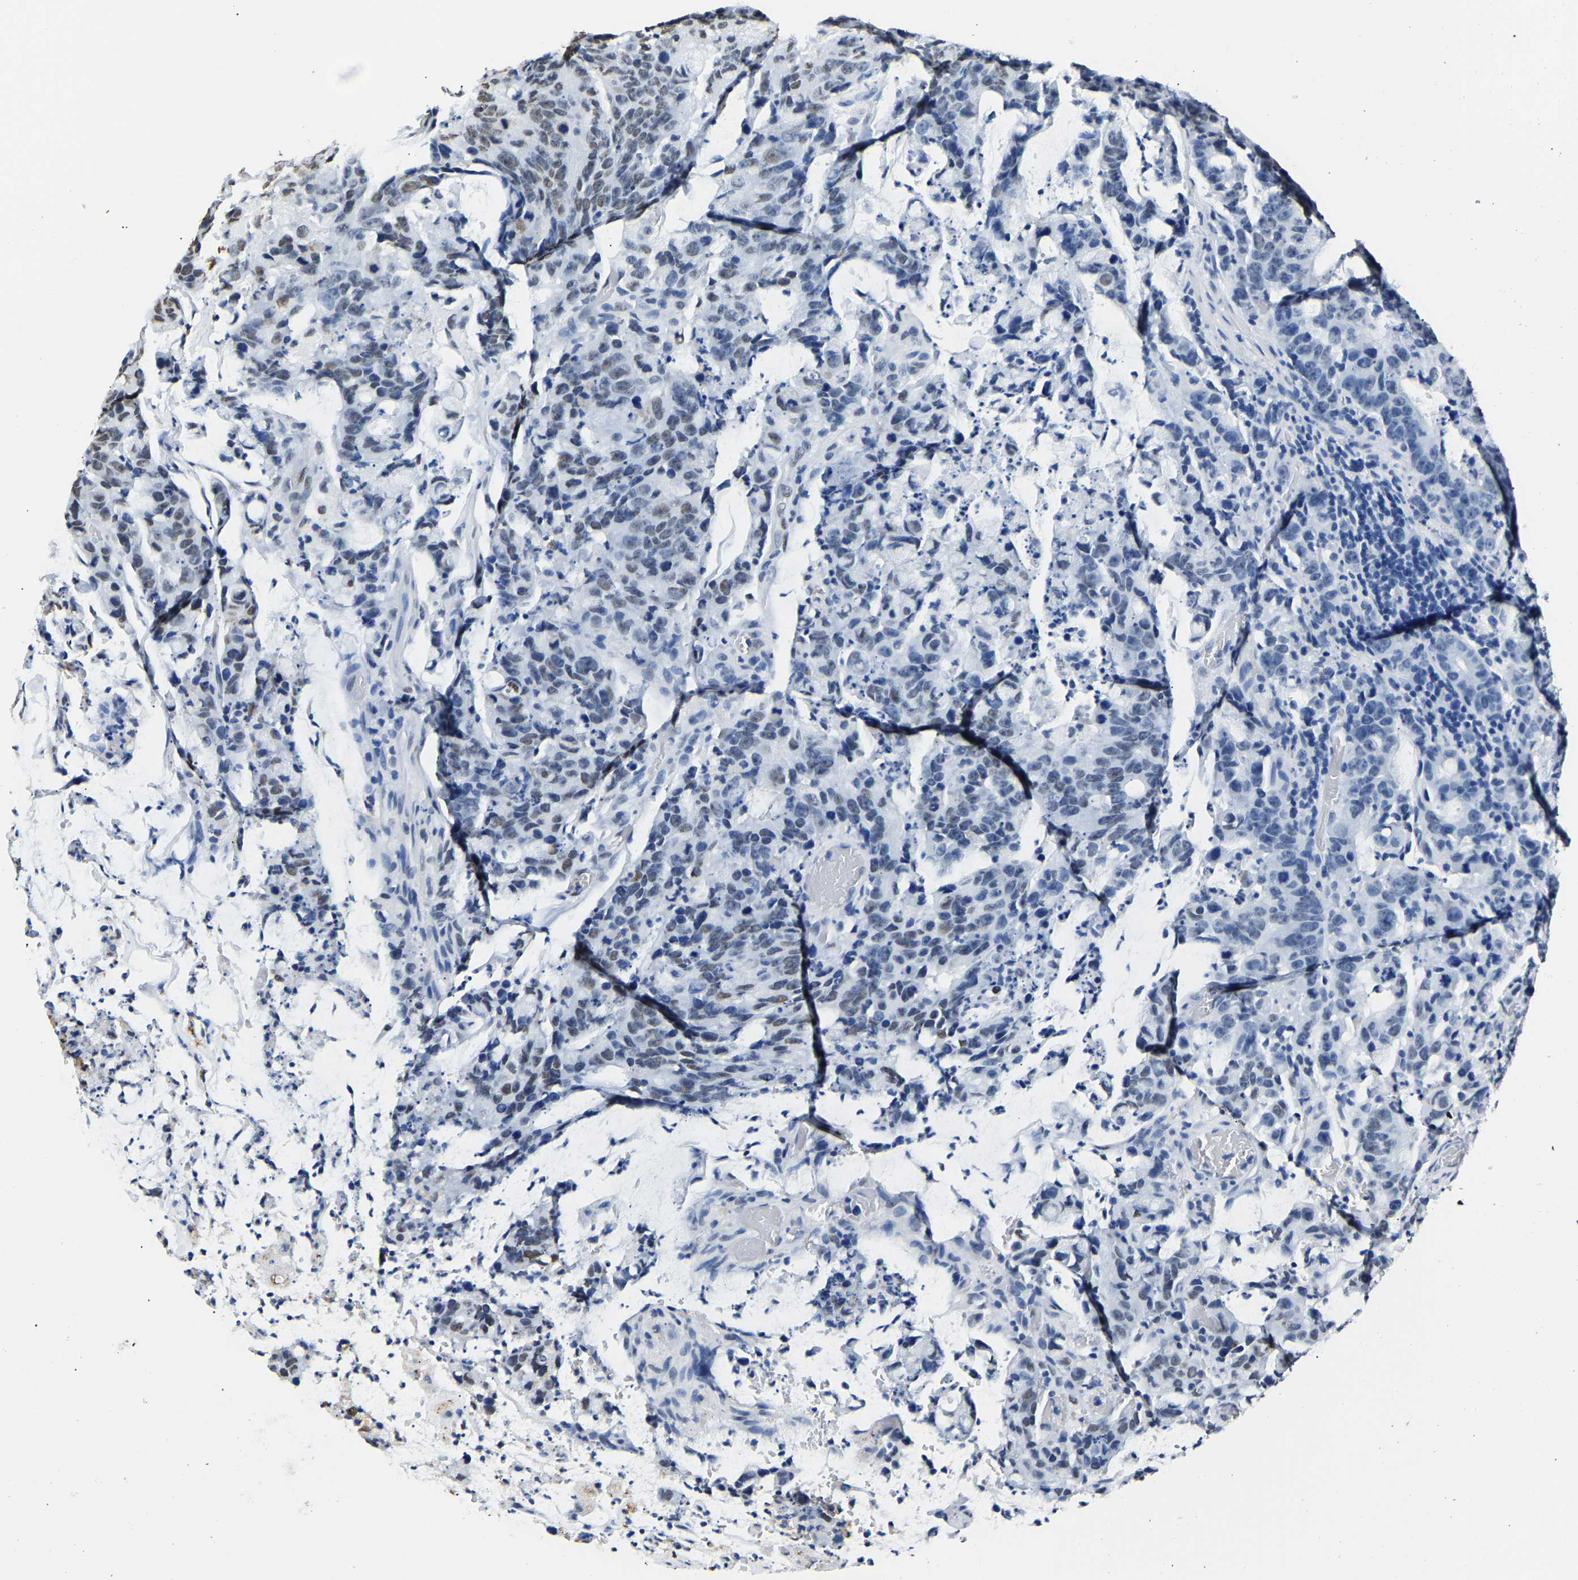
{"staining": {"intensity": "weak", "quantity": "<25%", "location": "nuclear"}, "tissue": "colorectal cancer", "cell_type": "Tumor cells", "image_type": "cancer", "snomed": [{"axis": "morphology", "description": "Adenocarcinoma, NOS"}, {"axis": "topography", "description": "Colon"}], "caption": "High magnification brightfield microscopy of adenocarcinoma (colorectal) stained with DAB (3,3'-diaminobenzidine) (brown) and counterstained with hematoxylin (blue): tumor cells show no significant expression. The staining is performed using DAB brown chromogen with nuclei counter-stained in using hematoxylin.", "gene": "SAFB", "patient": {"sex": "female", "age": 86}}